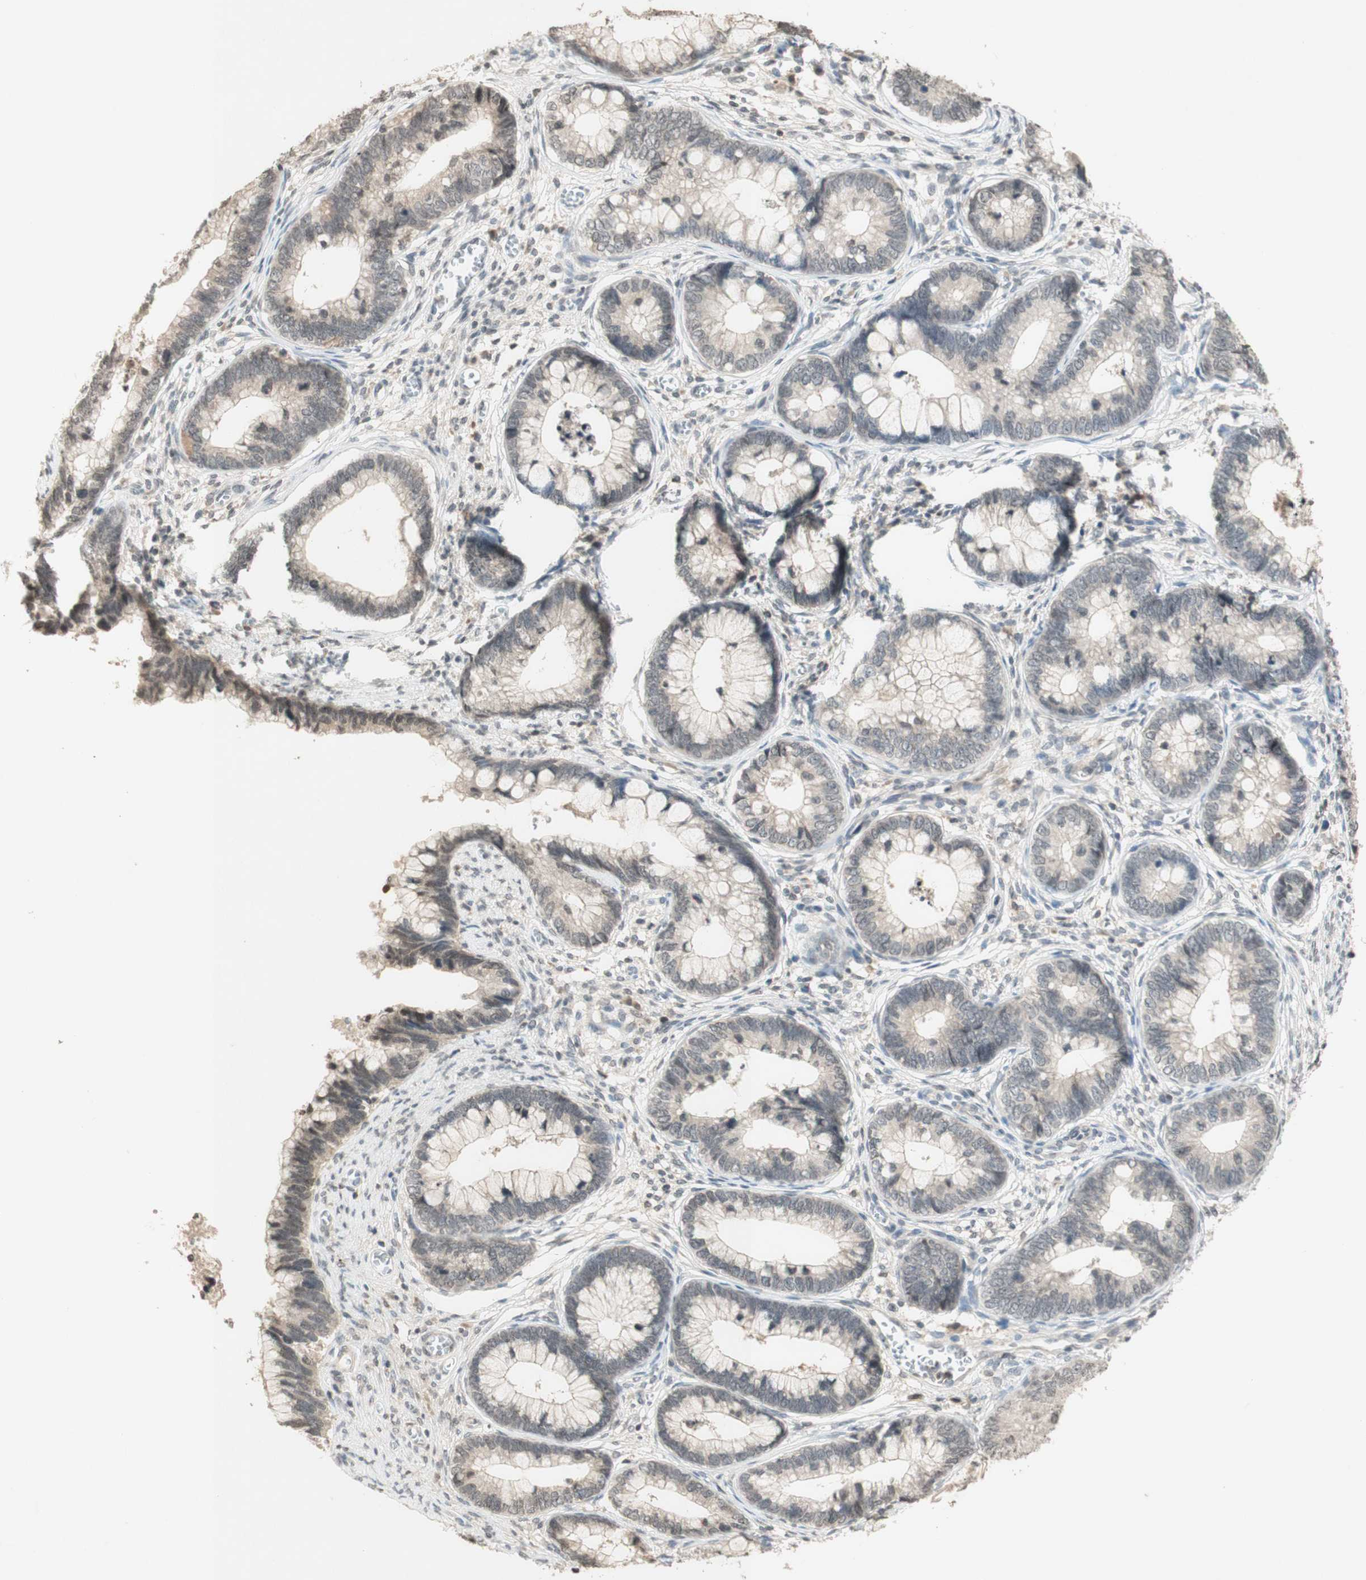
{"staining": {"intensity": "negative", "quantity": "none", "location": "none"}, "tissue": "cervical cancer", "cell_type": "Tumor cells", "image_type": "cancer", "snomed": [{"axis": "morphology", "description": "Adenocarcinoma, NOS"}, {"axis": "topography", "description": "Cervix"}], "caption": "Human cervical cancer (adenocarcinoma) stained for a protein using IHC shows no expression in tumor cells.", "gene": "GLI1", "patient": {"sex": "female", "age": 44}}